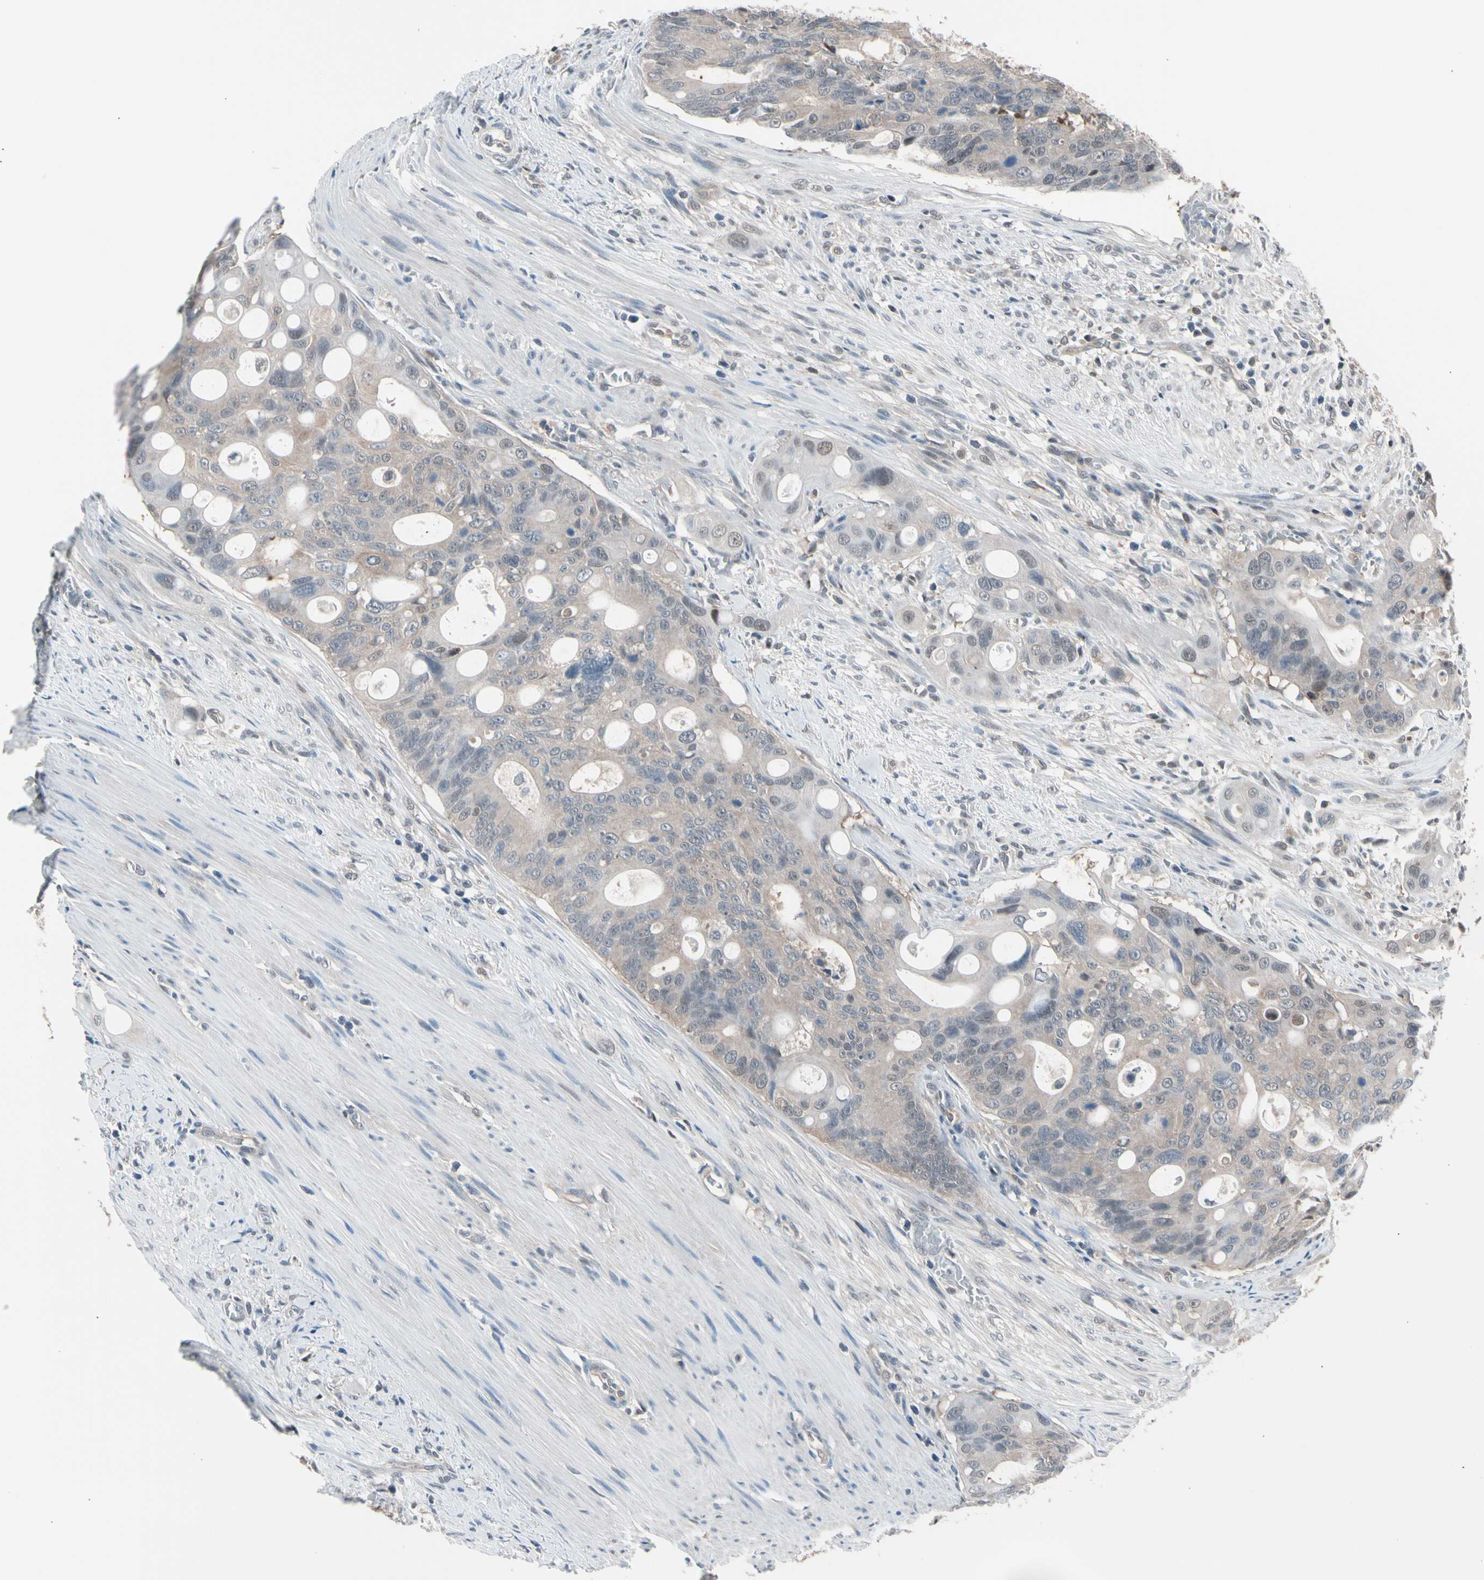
{"staining": {"intensity": "weak", "quantity": ">75%", "location": "cytoplasmic/membranous"}, "tissue": "colorectal cancer", "cell_type": "Tumor cells", "image_type": "cancer", "snomed": [{"axis": "morphology", "description": "Adenocarcinoma, NOS"}, {"axis": "topography", "description": "Colon"}], "caption": "Colorectal adenocarcinoma was stained to show a protein in brown. There is low levels of weak cytoplasmic/membranous positivity in about >75% of tumor cells.", "gene": "PSMA2", "patient": {"sex": "female", "age": 57}}